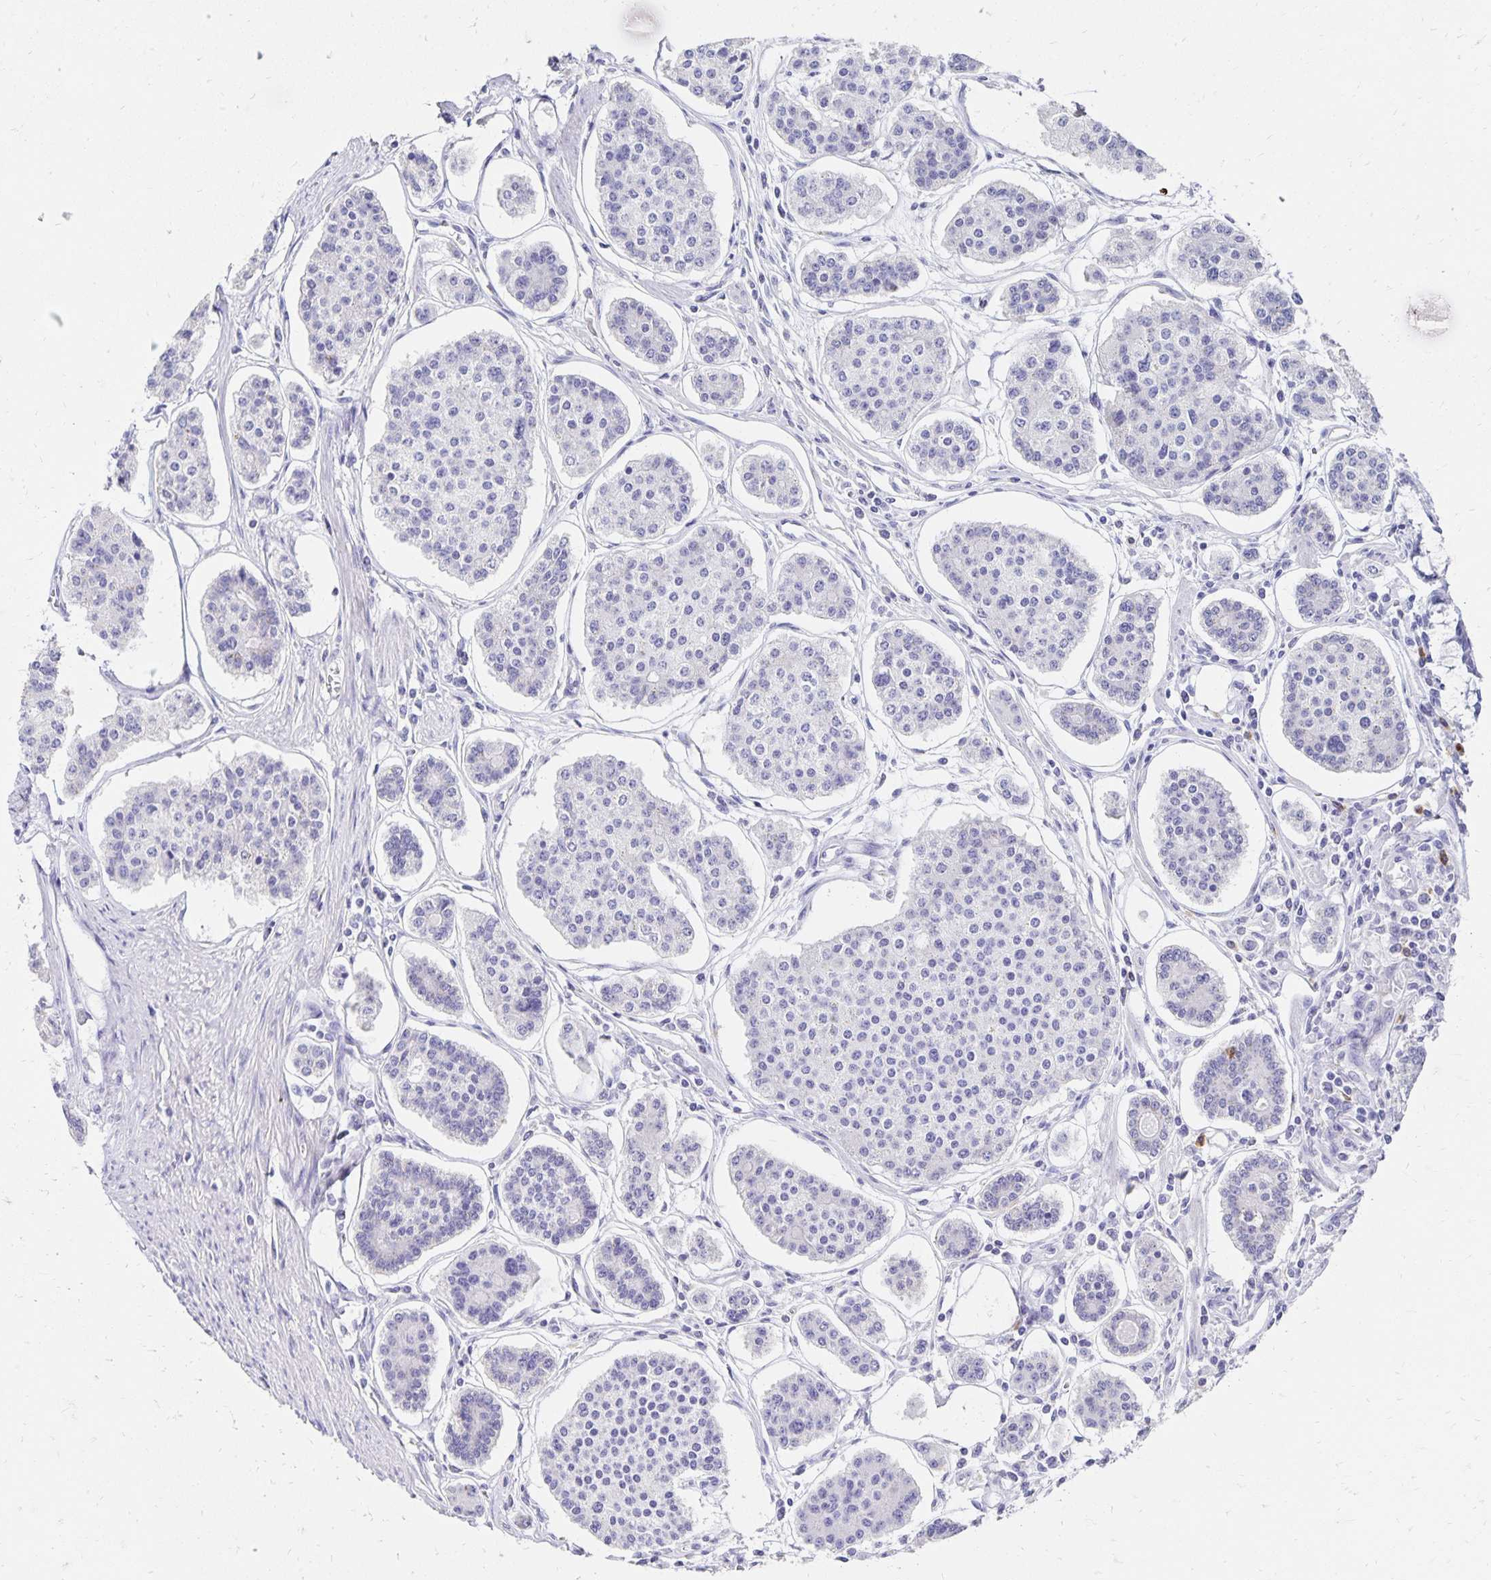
{"staining": {"intensity": "negative", "quantity": "none", "location": "none"}, "tissue": "carcinoid", "cell_type": "Tumor cells", "image_type": "cancer", "snomed": [{"axis": "morphology", "description": "Carcinoid, malignant, NOS"}, {"axis": "topography", "description": "Small intestine"}], "caption": "Immunohistochemistry (IHC) image of neoplastic tissue: carcinoid stained with DAB exhibits no significant protein expression in tumor cells.", "gene": "DYNLT4", "patient": {"sex": "female", "age": 65}}